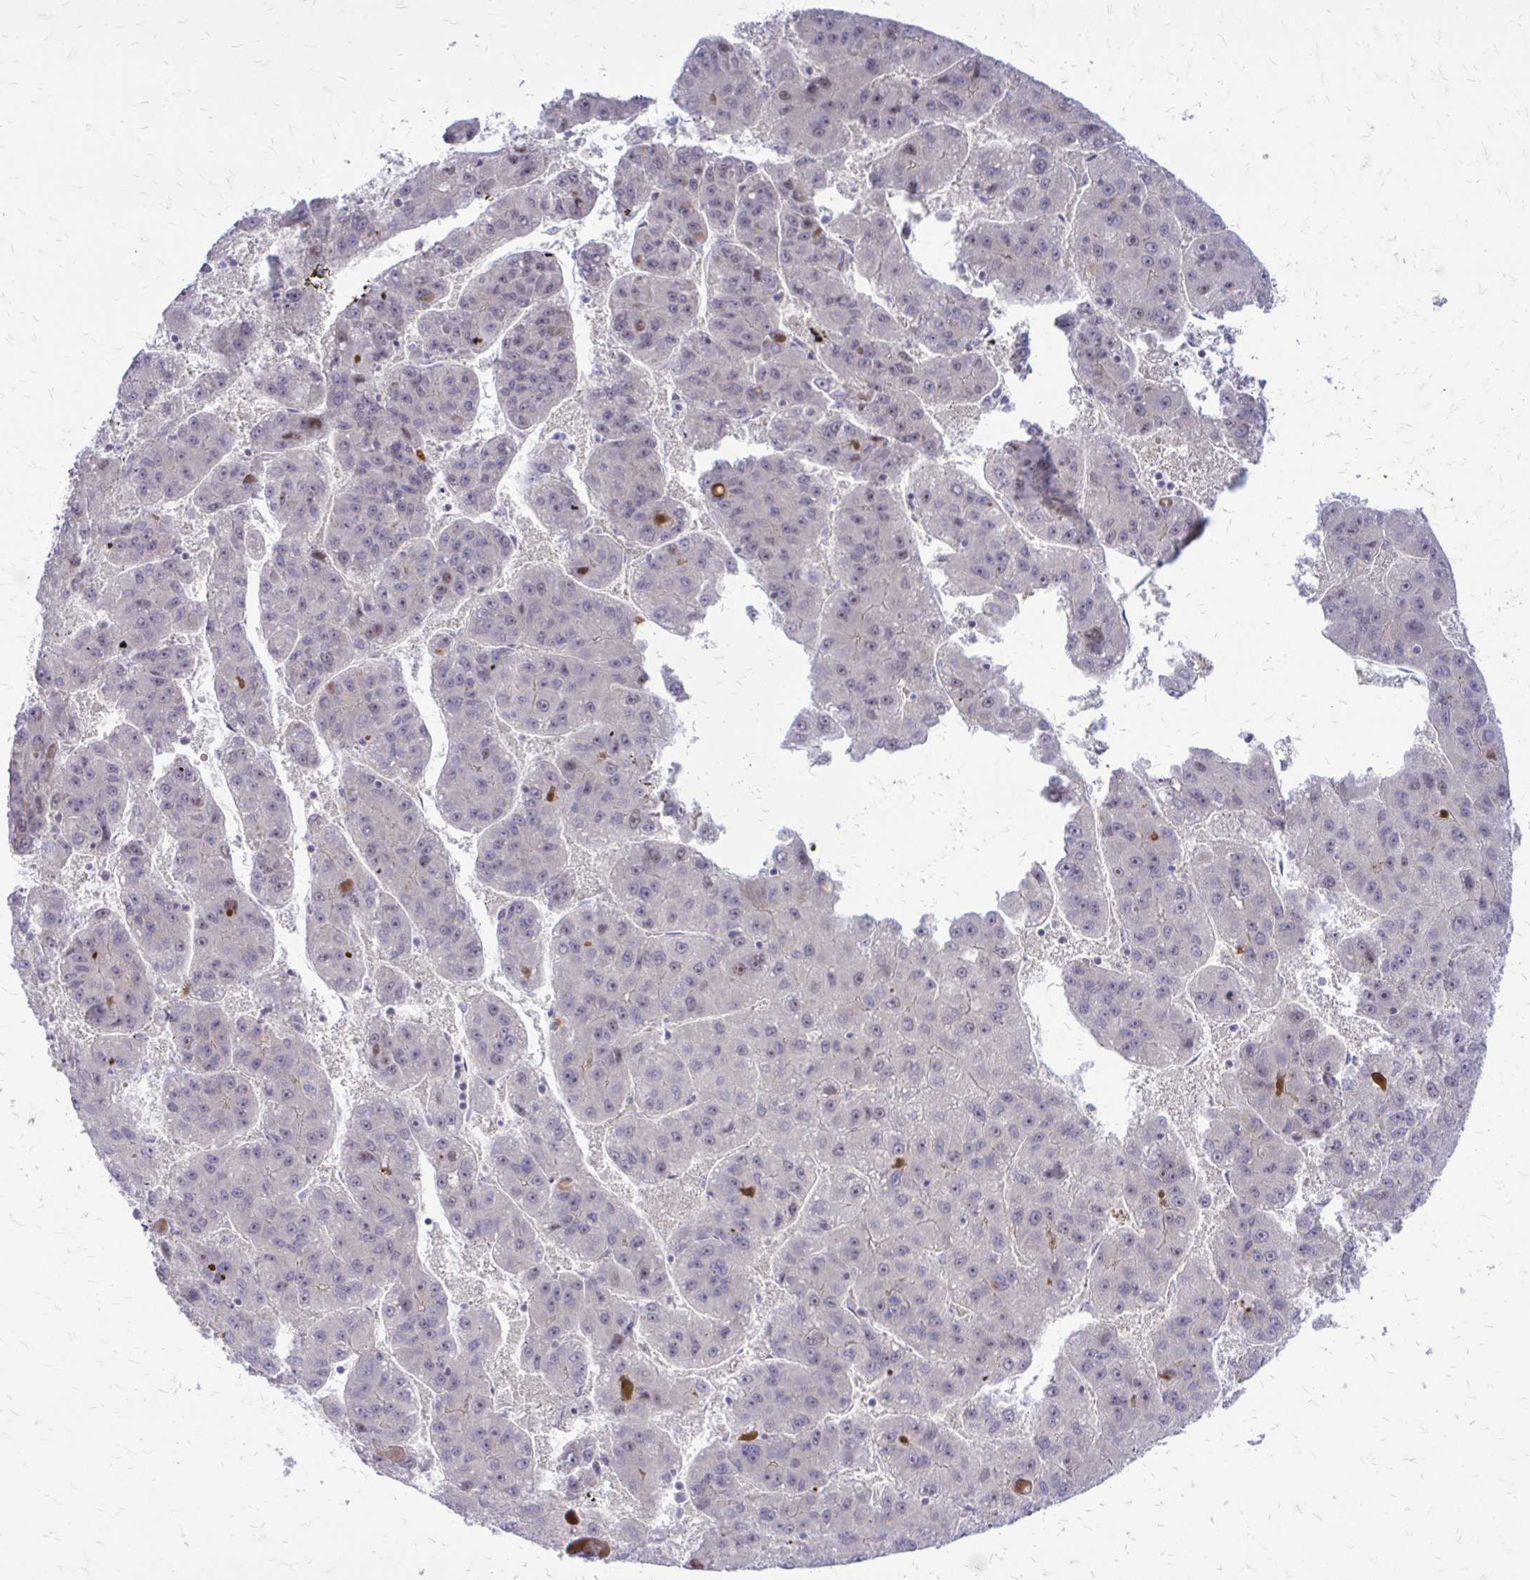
{"staining": {"intensity": "negative", "quantity": "none", "location": "none"}, "tissue": "liver cancer", "cell_type": "Tumor cells", "image_type": "cancer", "snomed": [{"axis": "morphology", "description": "Carcinoma, Hepatocellular, NOS"}, {"axis": "topography", "description": "Liver"}], "caption": "Tumor cells are negative for brown protein staining in liver hepatocellular carcinoma. (DAB immunohistochemistry visualized using brightfield microscopy, high magnification).", "gene": "PPDPFL", "patient": {"sex": "female", "age": 82}}